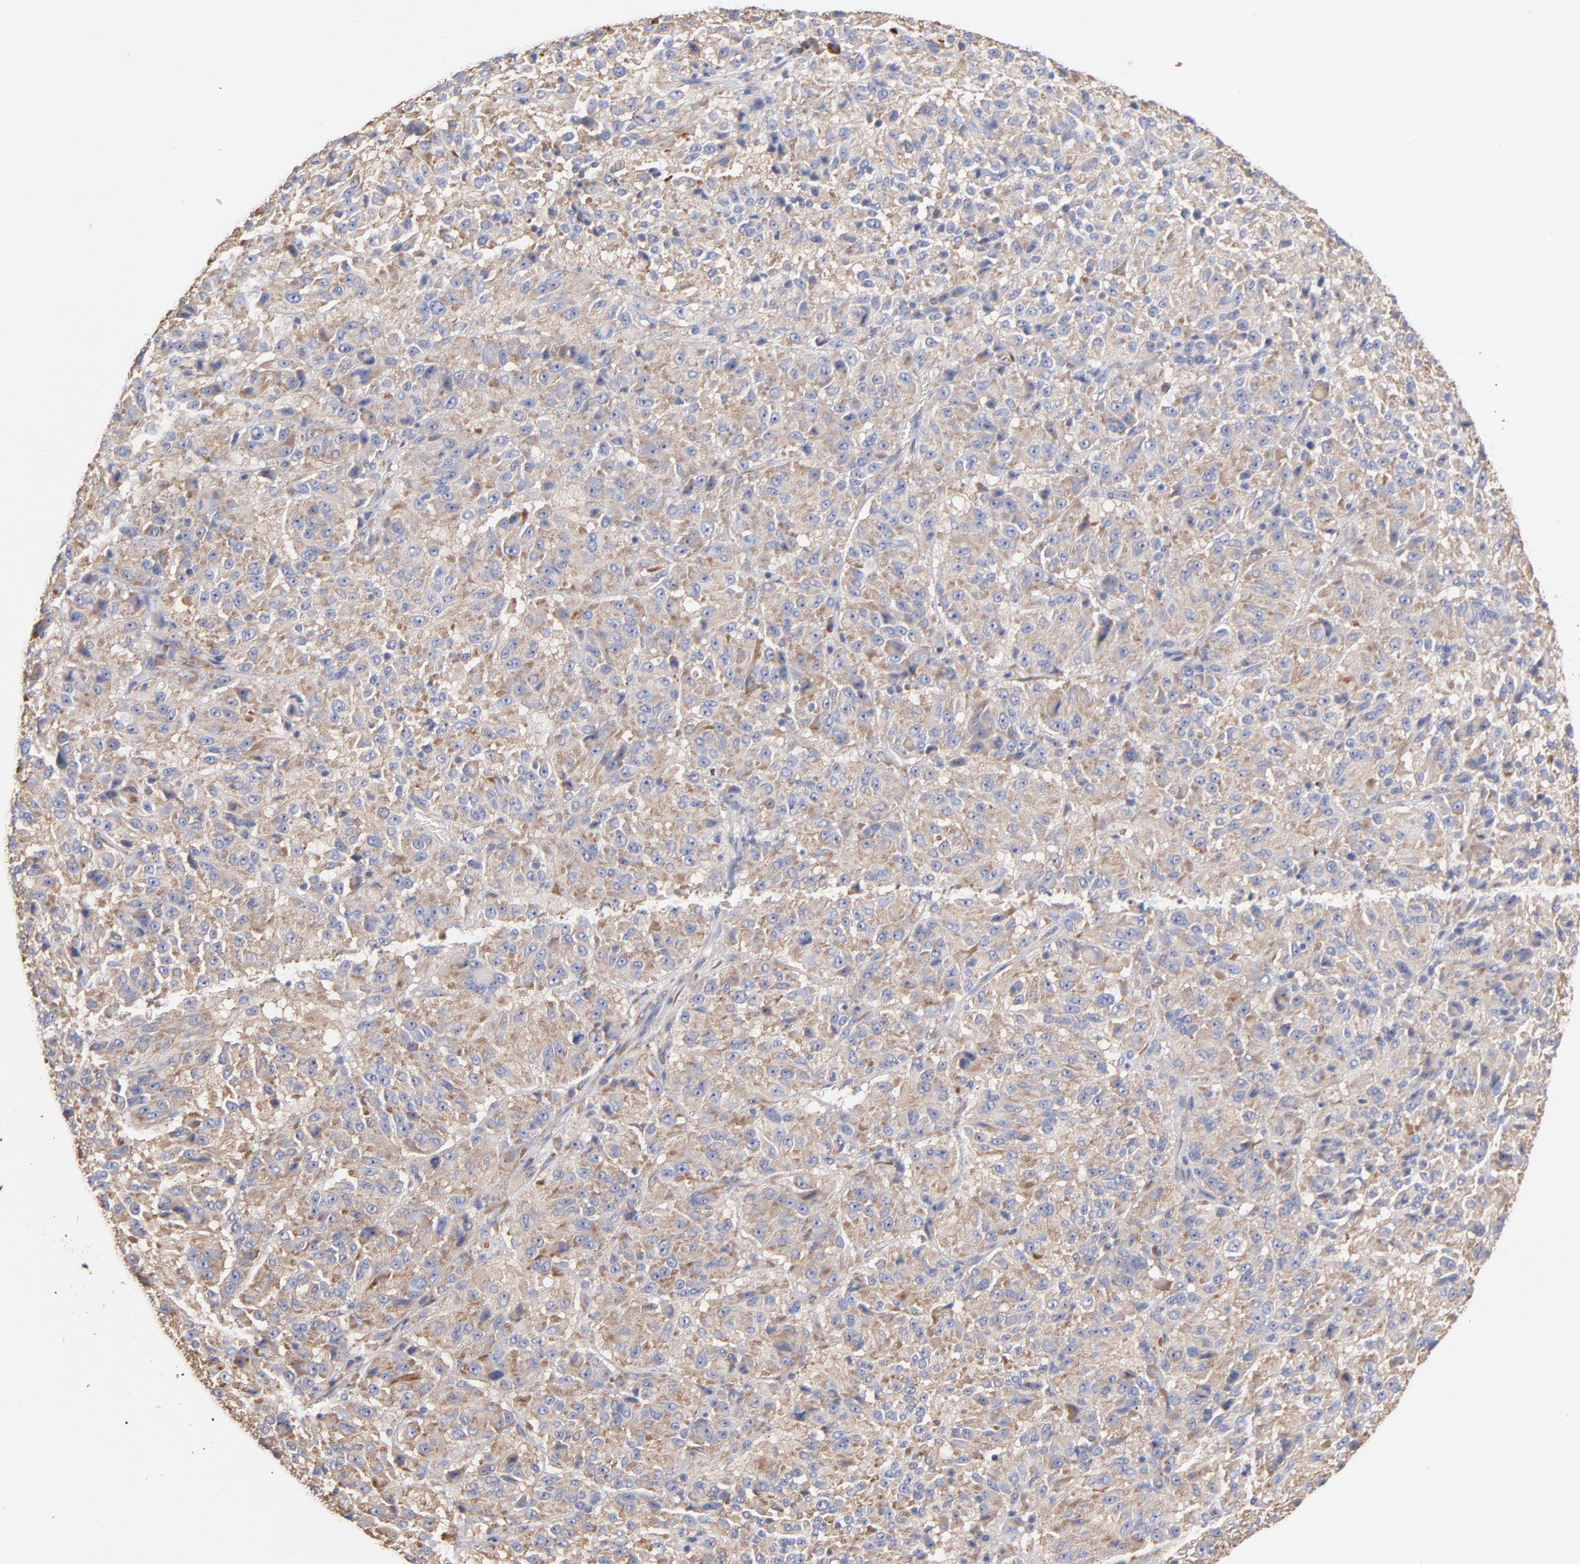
{"staining": {"intensity": "weak", "quantity": ">75%", "location": "cytoplasmic/membranous"}, "tissue": "melanoma", "cell_type": "Tumor cells", "image_type": "cancer", "snomed": [{"axis": "morphology", "description": "Malignant melanoma, Metastatic site"}, {"axis": "topography", "description": "Lung"}], "caption": "A low amount of weak cytoplasmic/membranous positivity is seen in approximately >75% of tumor cells in melanoma tissue.", "gene": "RPL3", "patient": {"sex": "male", "age": 64}}